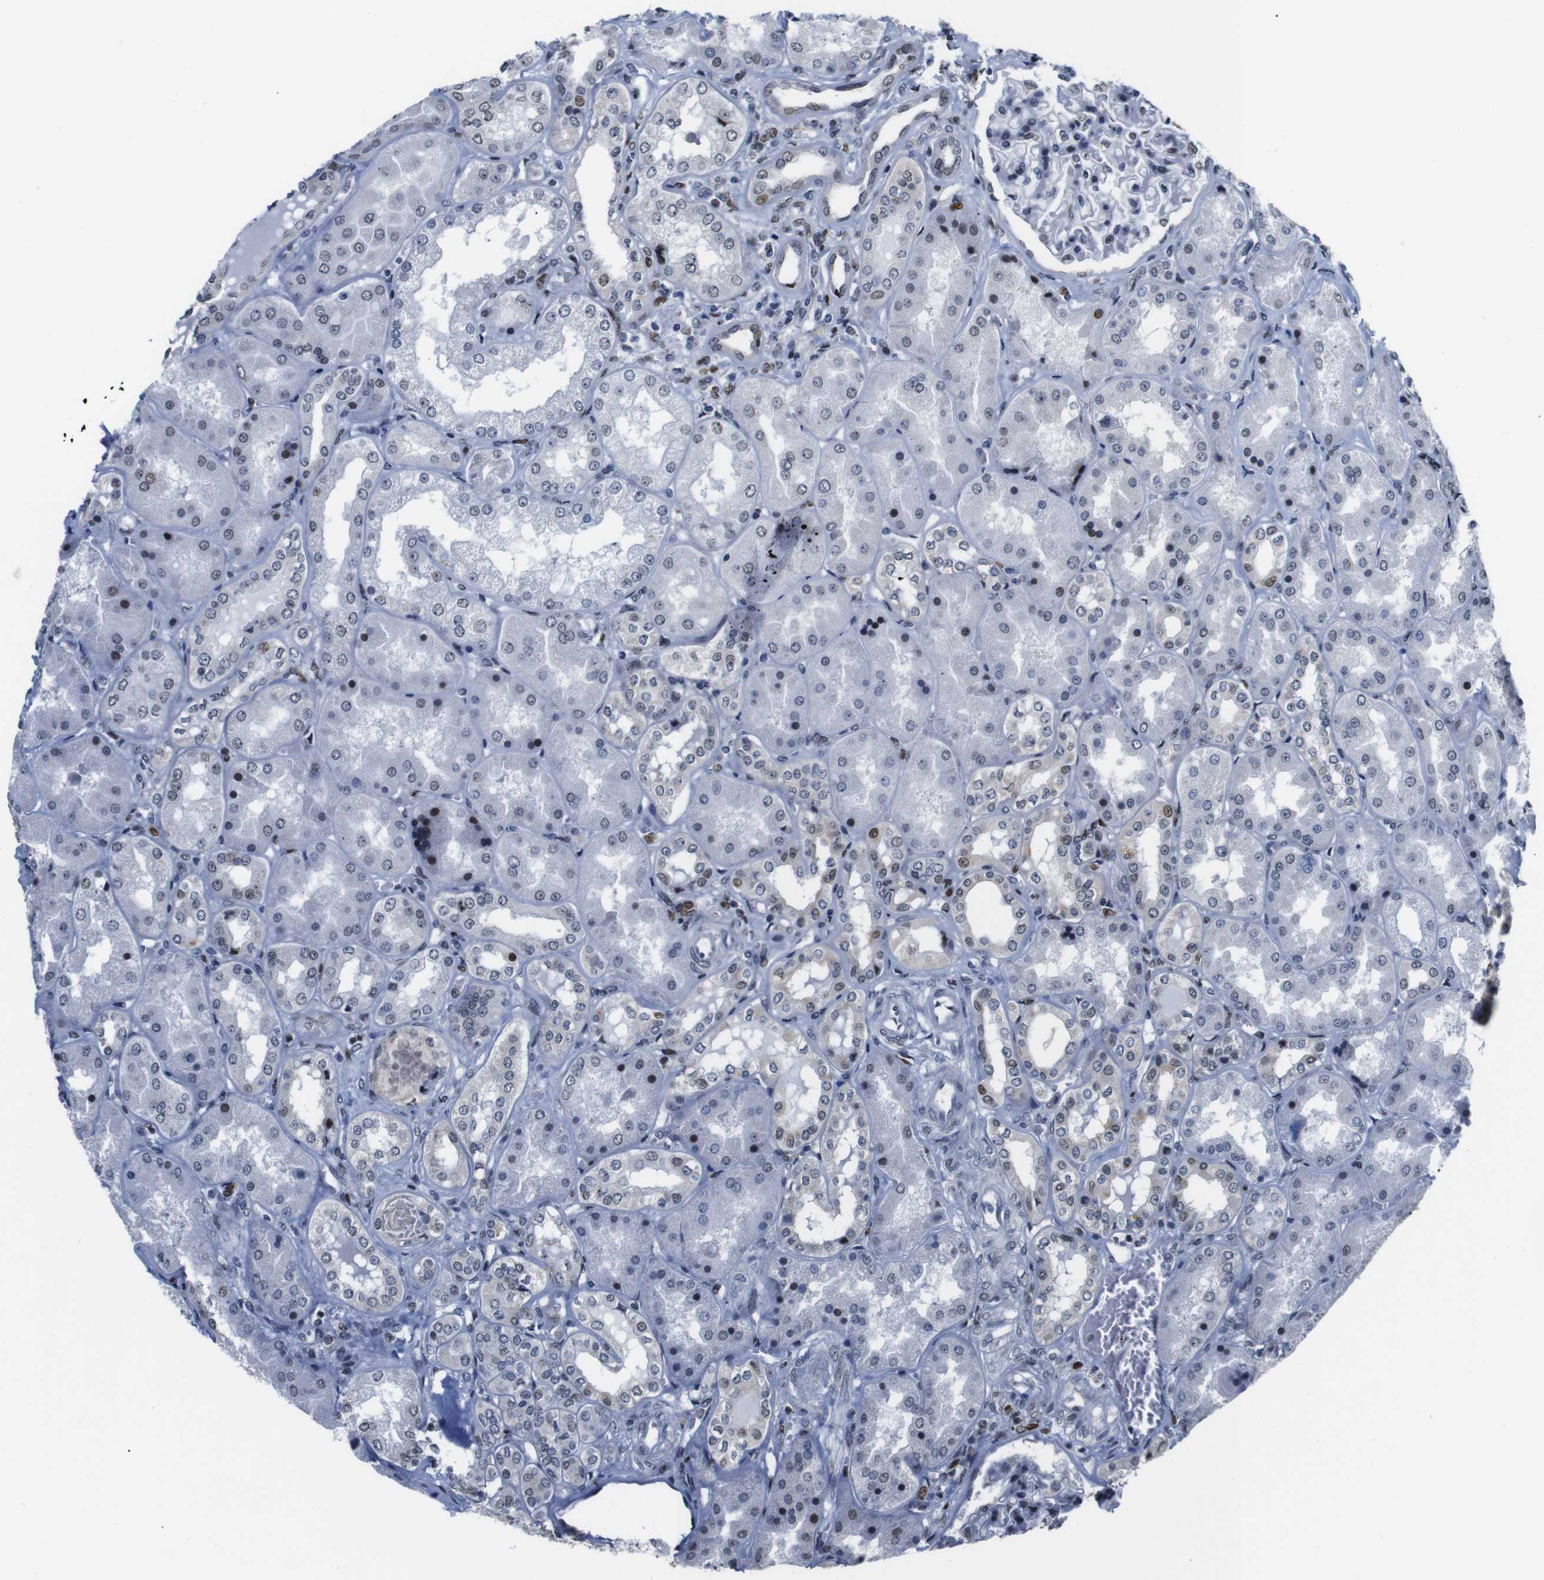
{"staining": {"intensity": "moderate", "quantity": "<25%", "location": "nuclear"}, "tissue": "kidney", "cell_type": "Cells in glomeruli", "image_type": "normal", "snomed": [{"axis": "morphology", "description": "Normal tissue, NOS"}, {"axis": "topography", "description": "Kidney"}], "caption": "Kidney stained with immunohistochemistry (IHC) shows moderate nuclear staining in approximately <25% of cells in glomeruli. (Brightfield microscopy of DAB IHC at high magnification).", "gene": "GATA6", "patient": {"sex": "female", "age": 56}}